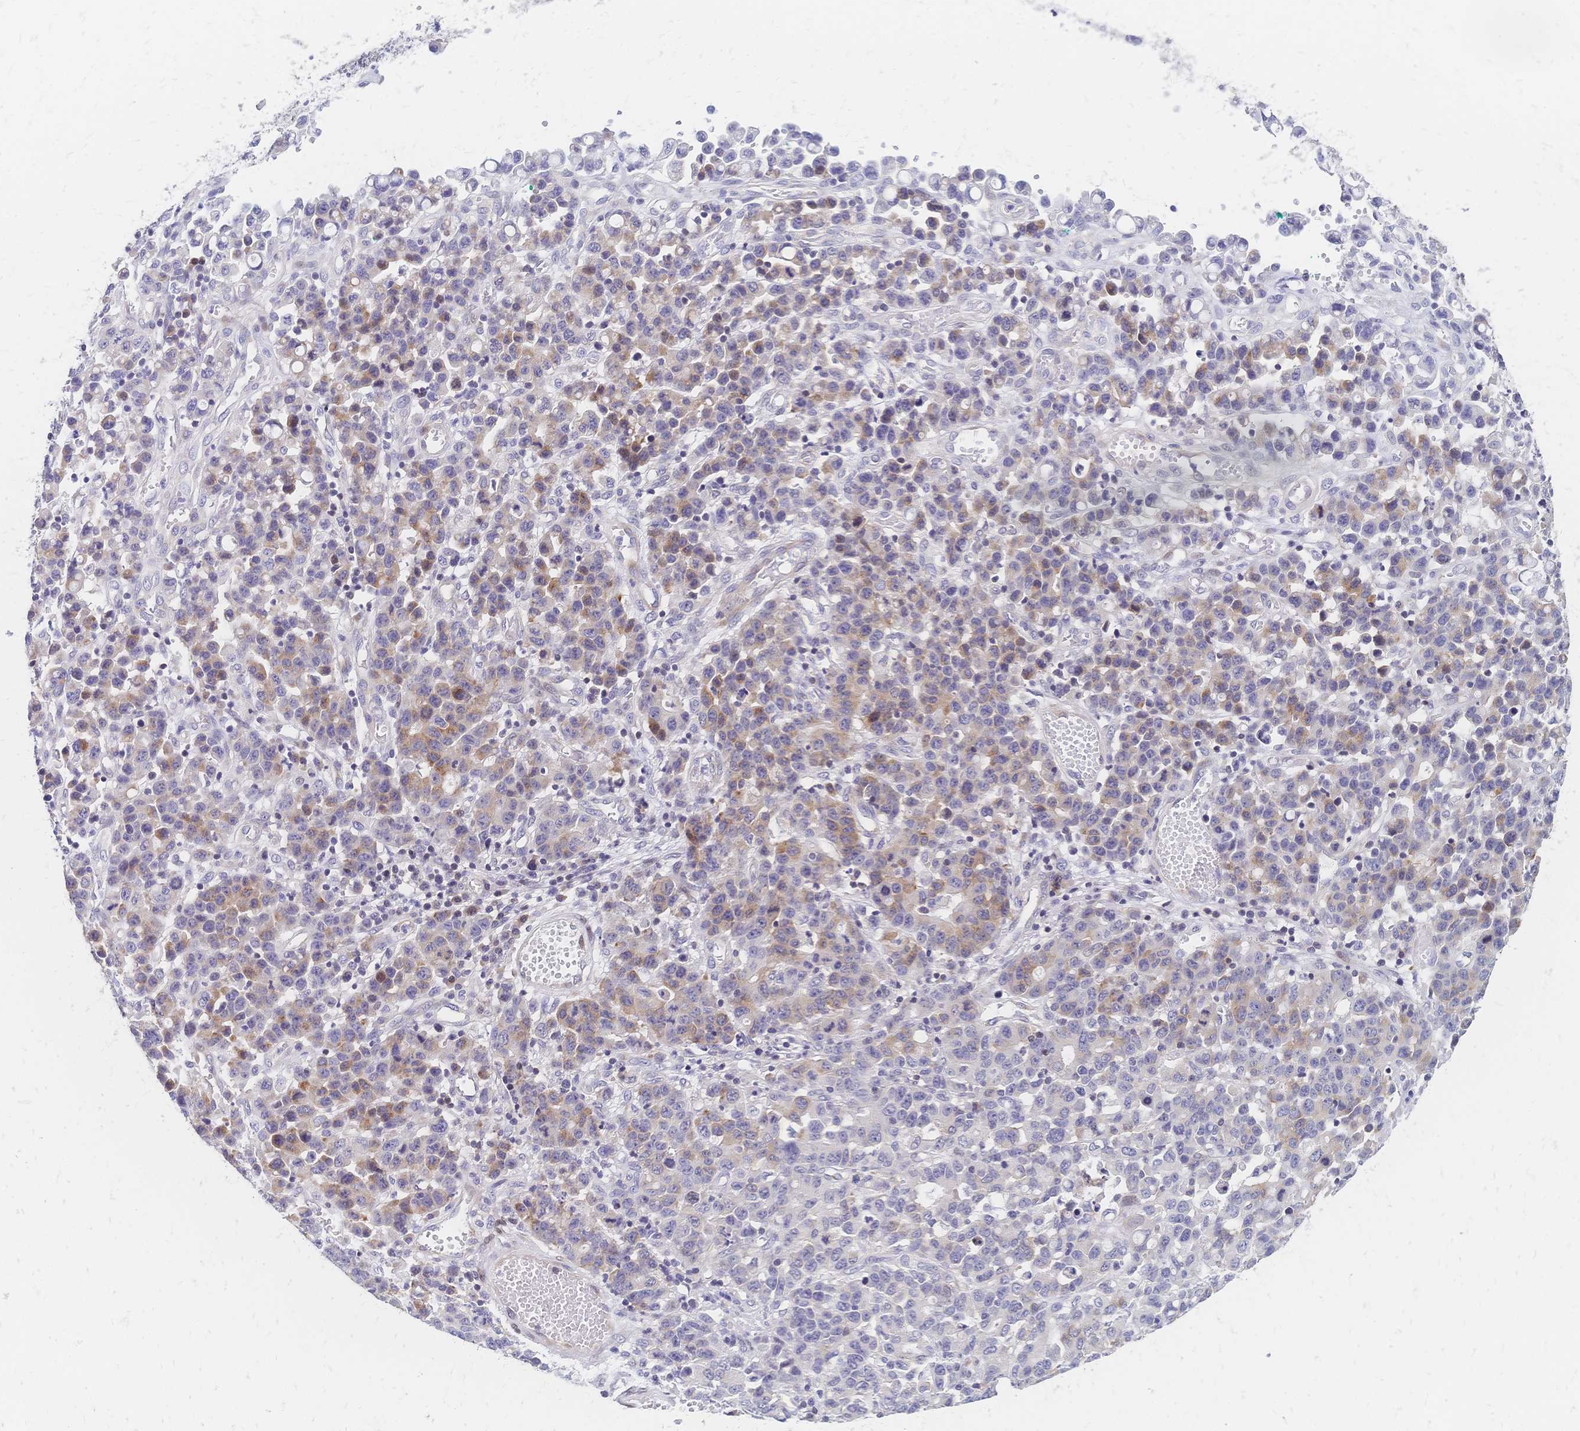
{"staining": {"intensity": "weak", "quantity": "<25%", "location": "cytoplasmic/membranous"}, "tissue": "stomach cancer", "cell_type": "Tumor cells", "image_type": "cancer", "snomed": [{"axis": "morphology", "description": "Adenocarcinoma, NOS"}, {"axis": "topography", "description": "Stomach, upper"}], "caption": "Photomicrograph shows no significant protein expression in tumor cells of adenocarcinoma (stomach).", "gene": "CBX7", "patient": {"sex": "male", "age": 69}}